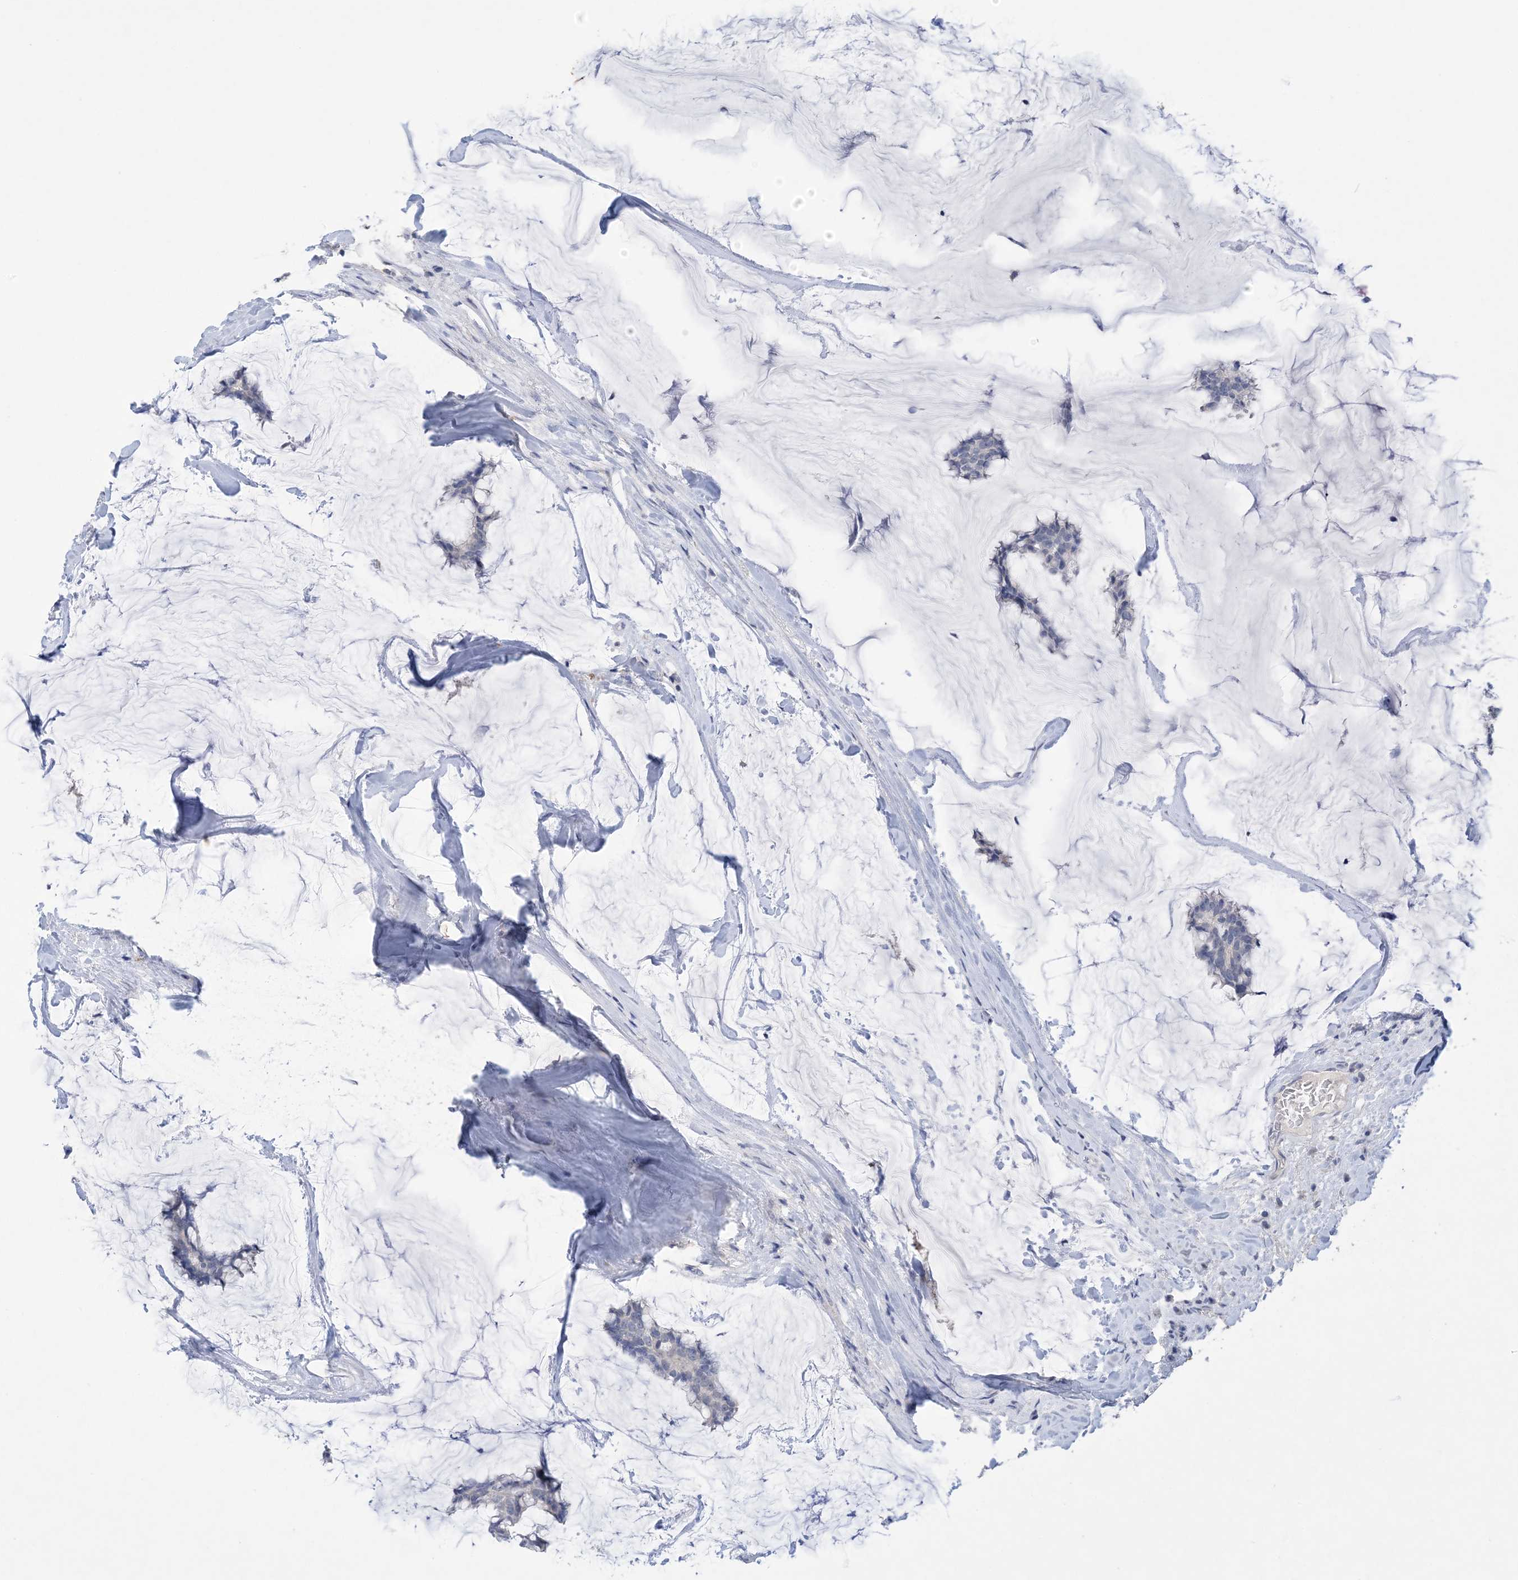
{"staining": {"intensity": "negative", "quantity": "none", "location": "none"}, "tissue": "breast cancer", "cell_type": "Tumor cells", "image_type": "cancer", "snomed": [{"axis": "morphology", "description": "Duct carcinoma"}, {"axis": "topography", "description": "Breast"}], "caption": "Immunohistochemistry image of invasive ductal carcinoma (breast) stained for a protein (brown), which exhibits no expression in tumor cells.", "gene": "DSC3", "patient": {"sex": "female", "age": 93}}